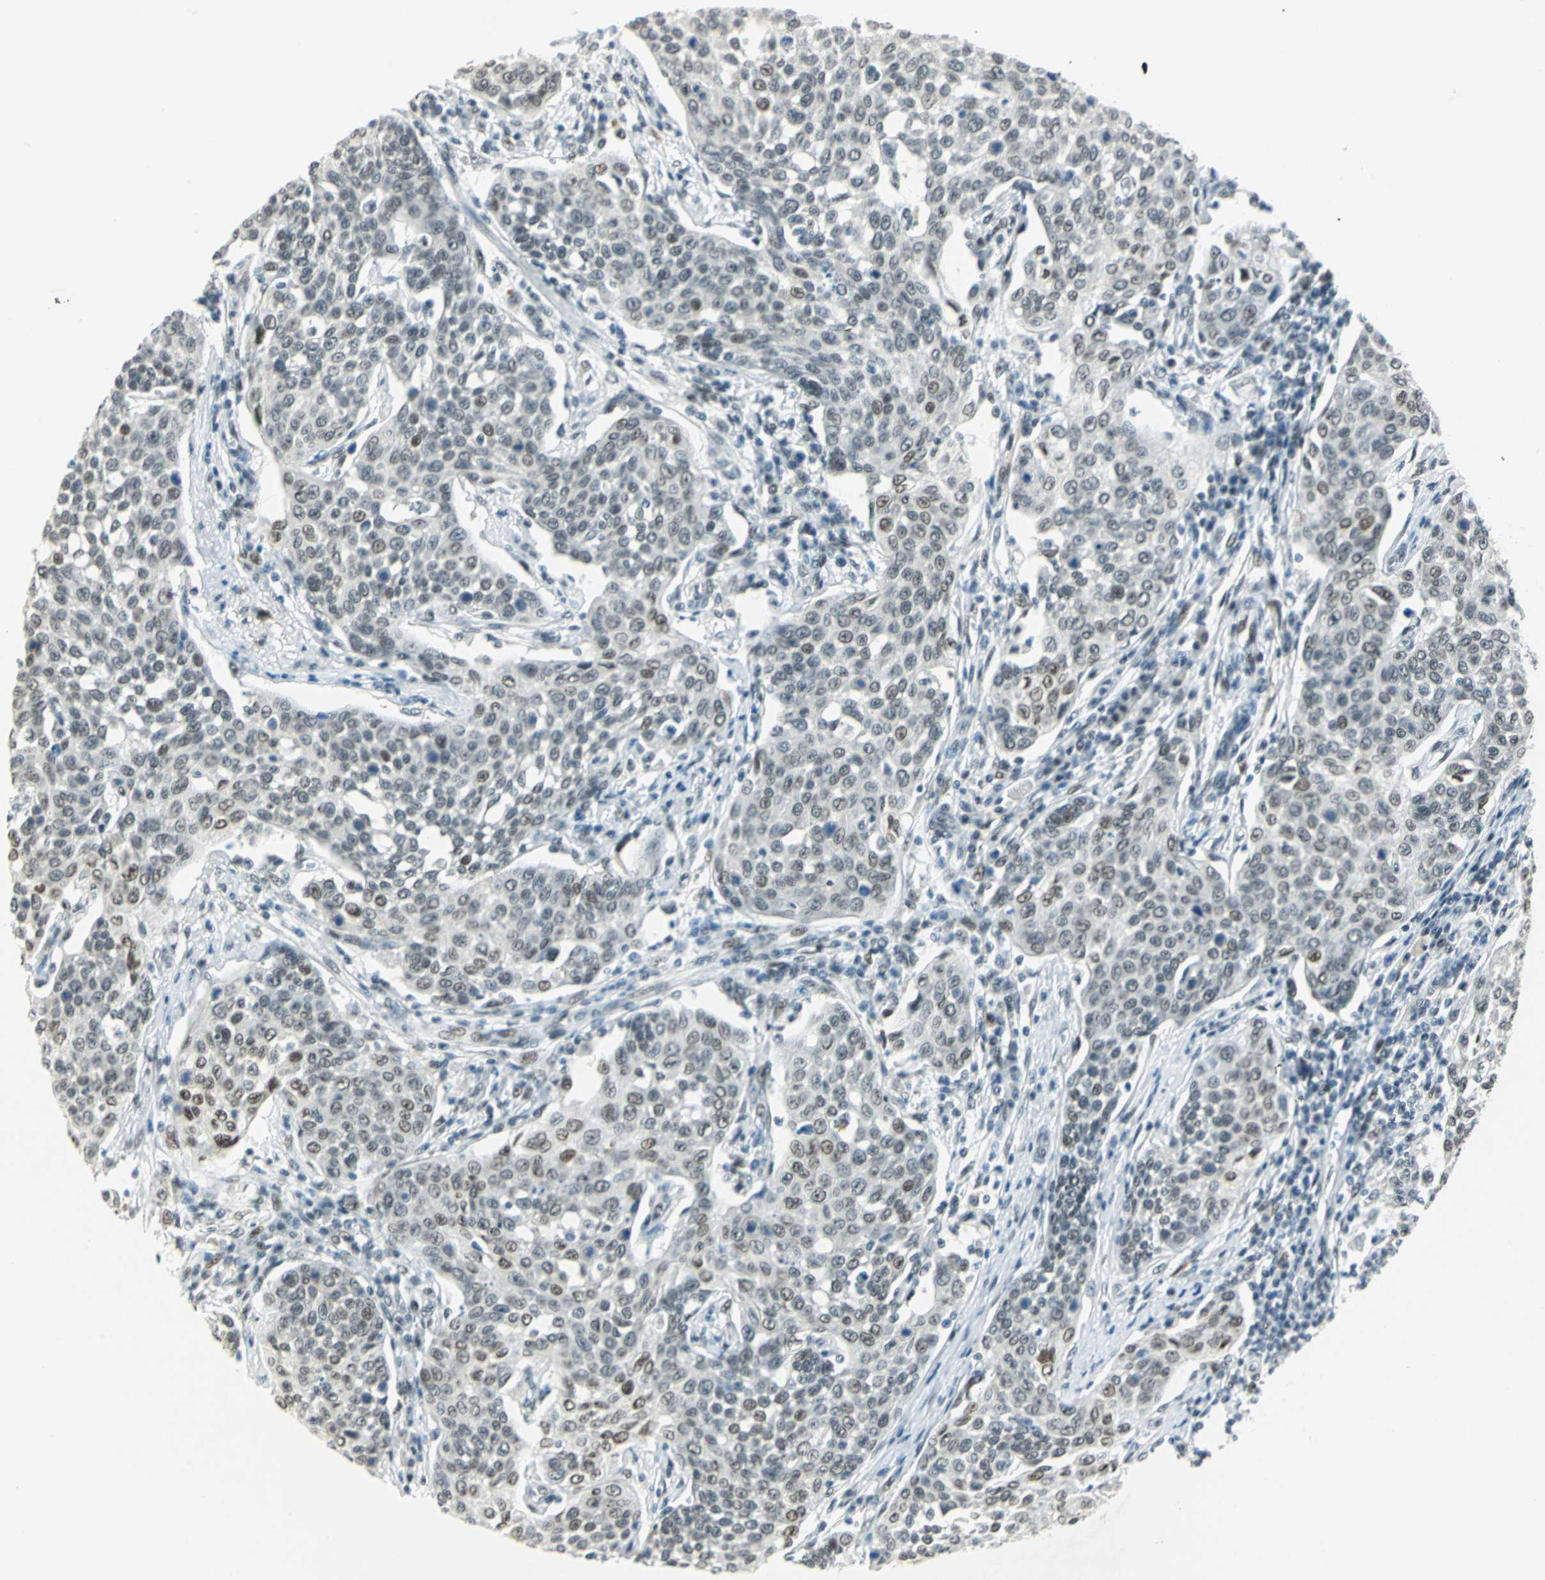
{"staining": {"intensity": "moderate", "quantity": "25%-75%", "location": "nuclear"}, "tissue": "cervical cancer", "cell_type": "Tumor cells", "image_type": "cancer", "snomed": [{"axis": "morphology", "description": "Squamous cell carcinoma, NOS"}, {"axis": "topography", "description": "Cervix"}], "caption": "Immunohistochemistry image of cervical cancer (squamous cell carcinoma) stained for a protein (brown), which shows medium levels of moderate nuclear expression in approximately 25%-75% of tumor cells.", "gene": "MTMR10", "patient": {"sex": "female", "age": 34}}